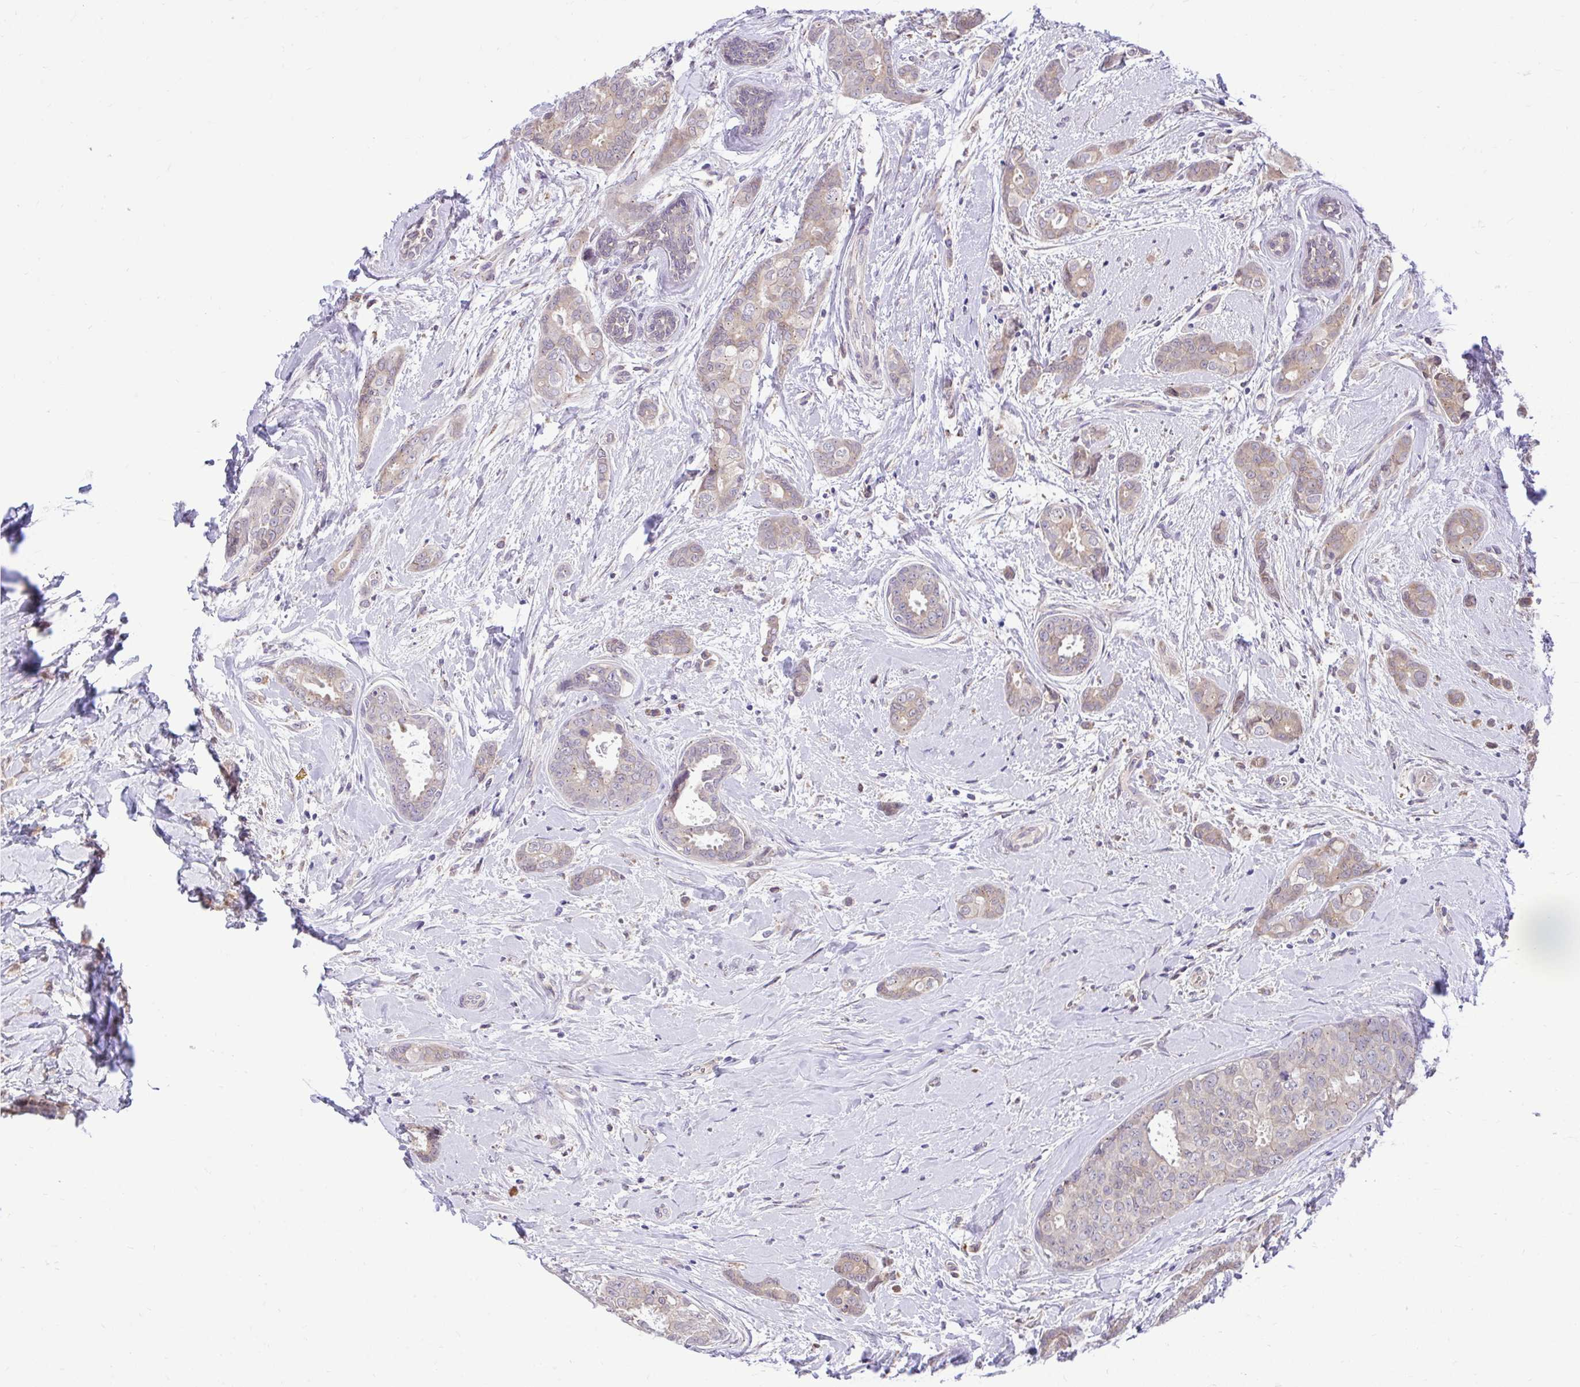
{"staining": {"intensity": "weak", "quantity": "25%-75%", "location": "cytoplasmic/membranous"}, "tissue": "breast cancer", "cell_type": "Tumor cells", "image_type": "cancer", "snomed": [{"axis": "morphology", "description": "Duct carcinoma"}, {"axis": "topography", "description": "Breast"}], "caption": "Human breast cancer stained with a protein marker demonstrates weak staining in tumor cells.", "gene": "CEACAM18", "patient": {"sex": "female", "age": 45}}